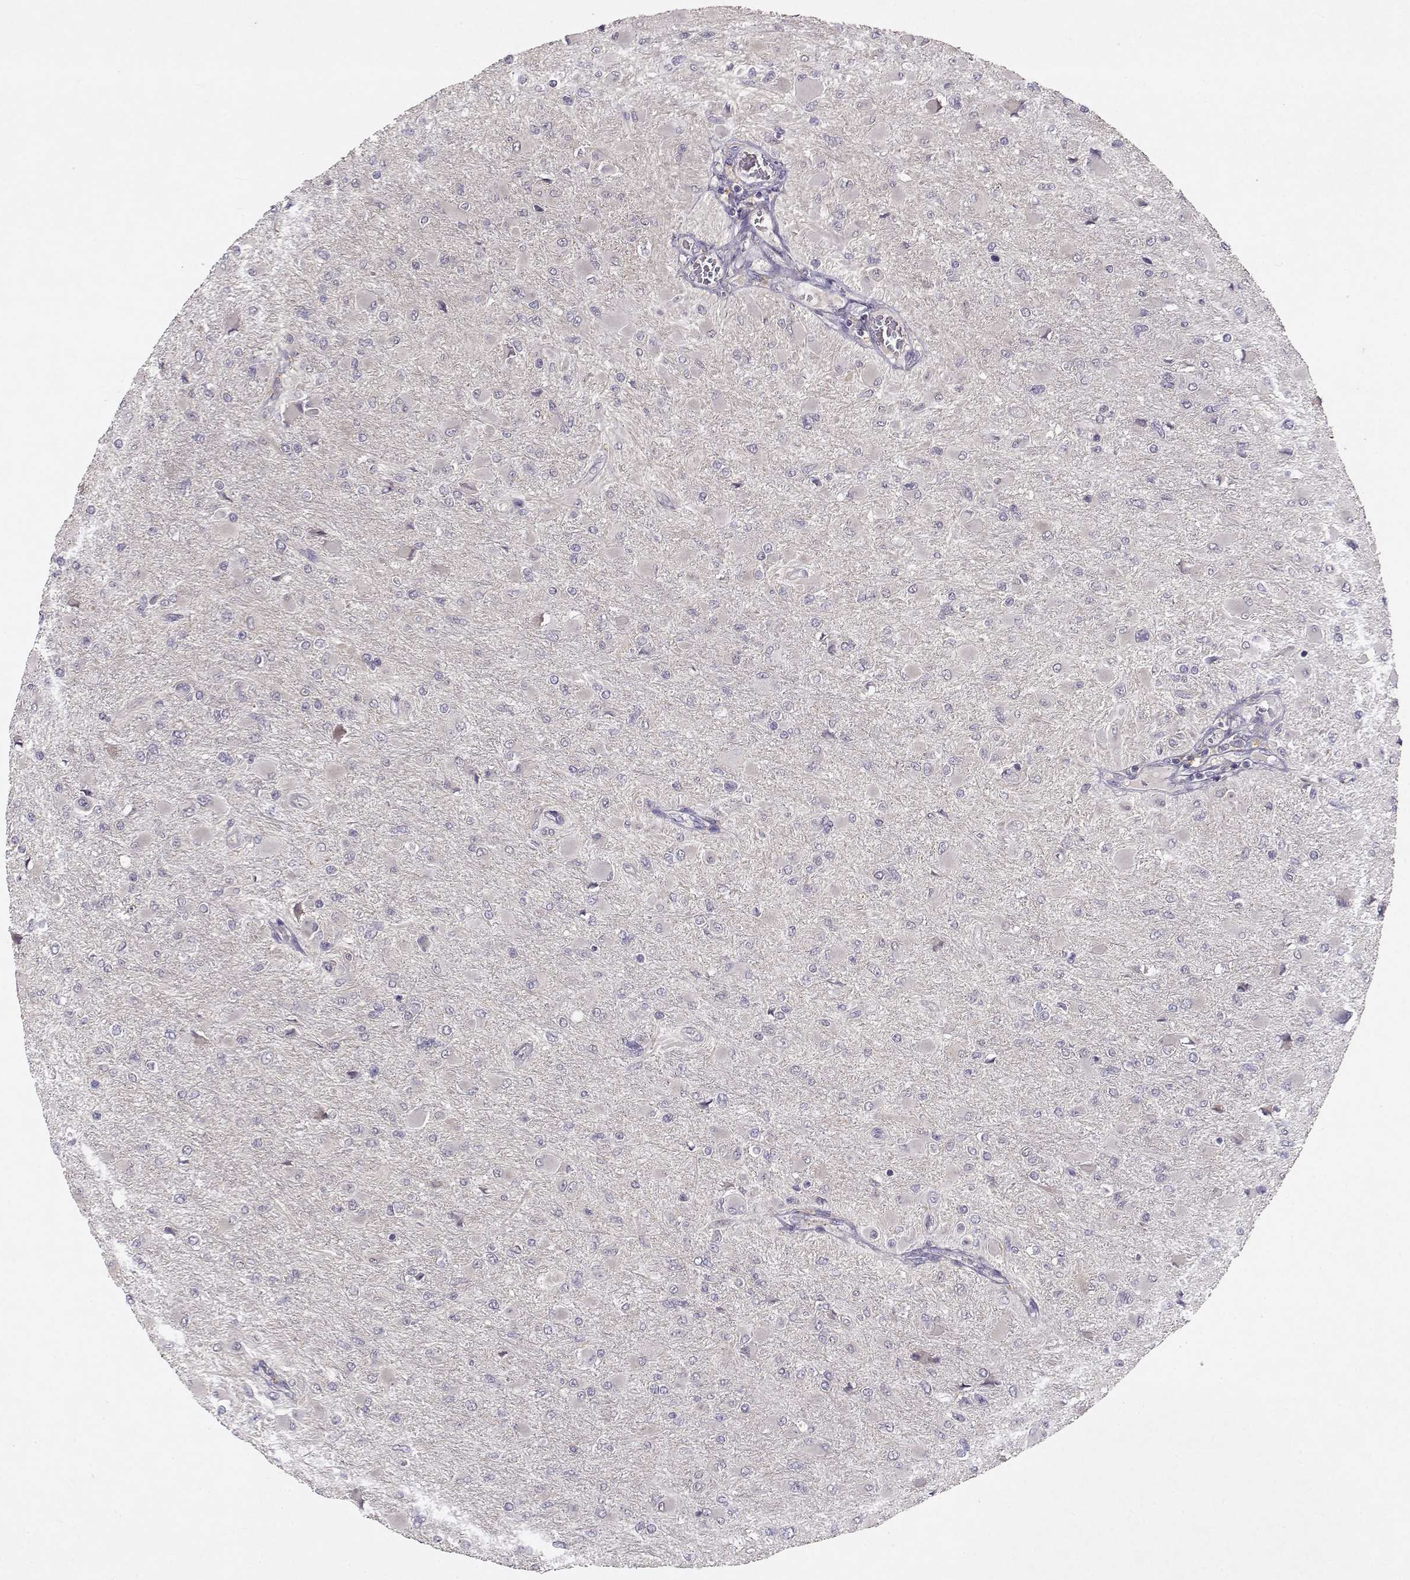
{"staining": {"intensity": "negative", "quantity": "none", "location": "none"}, "tissue": "glioma", "cell_type": "Tumor cells", "image_type": "cancer", "snomed": [{"axis": "morphology", "description": "Glioma, malignant, High grade"}, {"axis": "topography", "description": "Cerebral cortex"}], "caption": "Photomicrograph shows no significant protein positivity in tumor cells of glioma.", "gene": "BMX", "patient": {"sex": "female", "age": 36}}